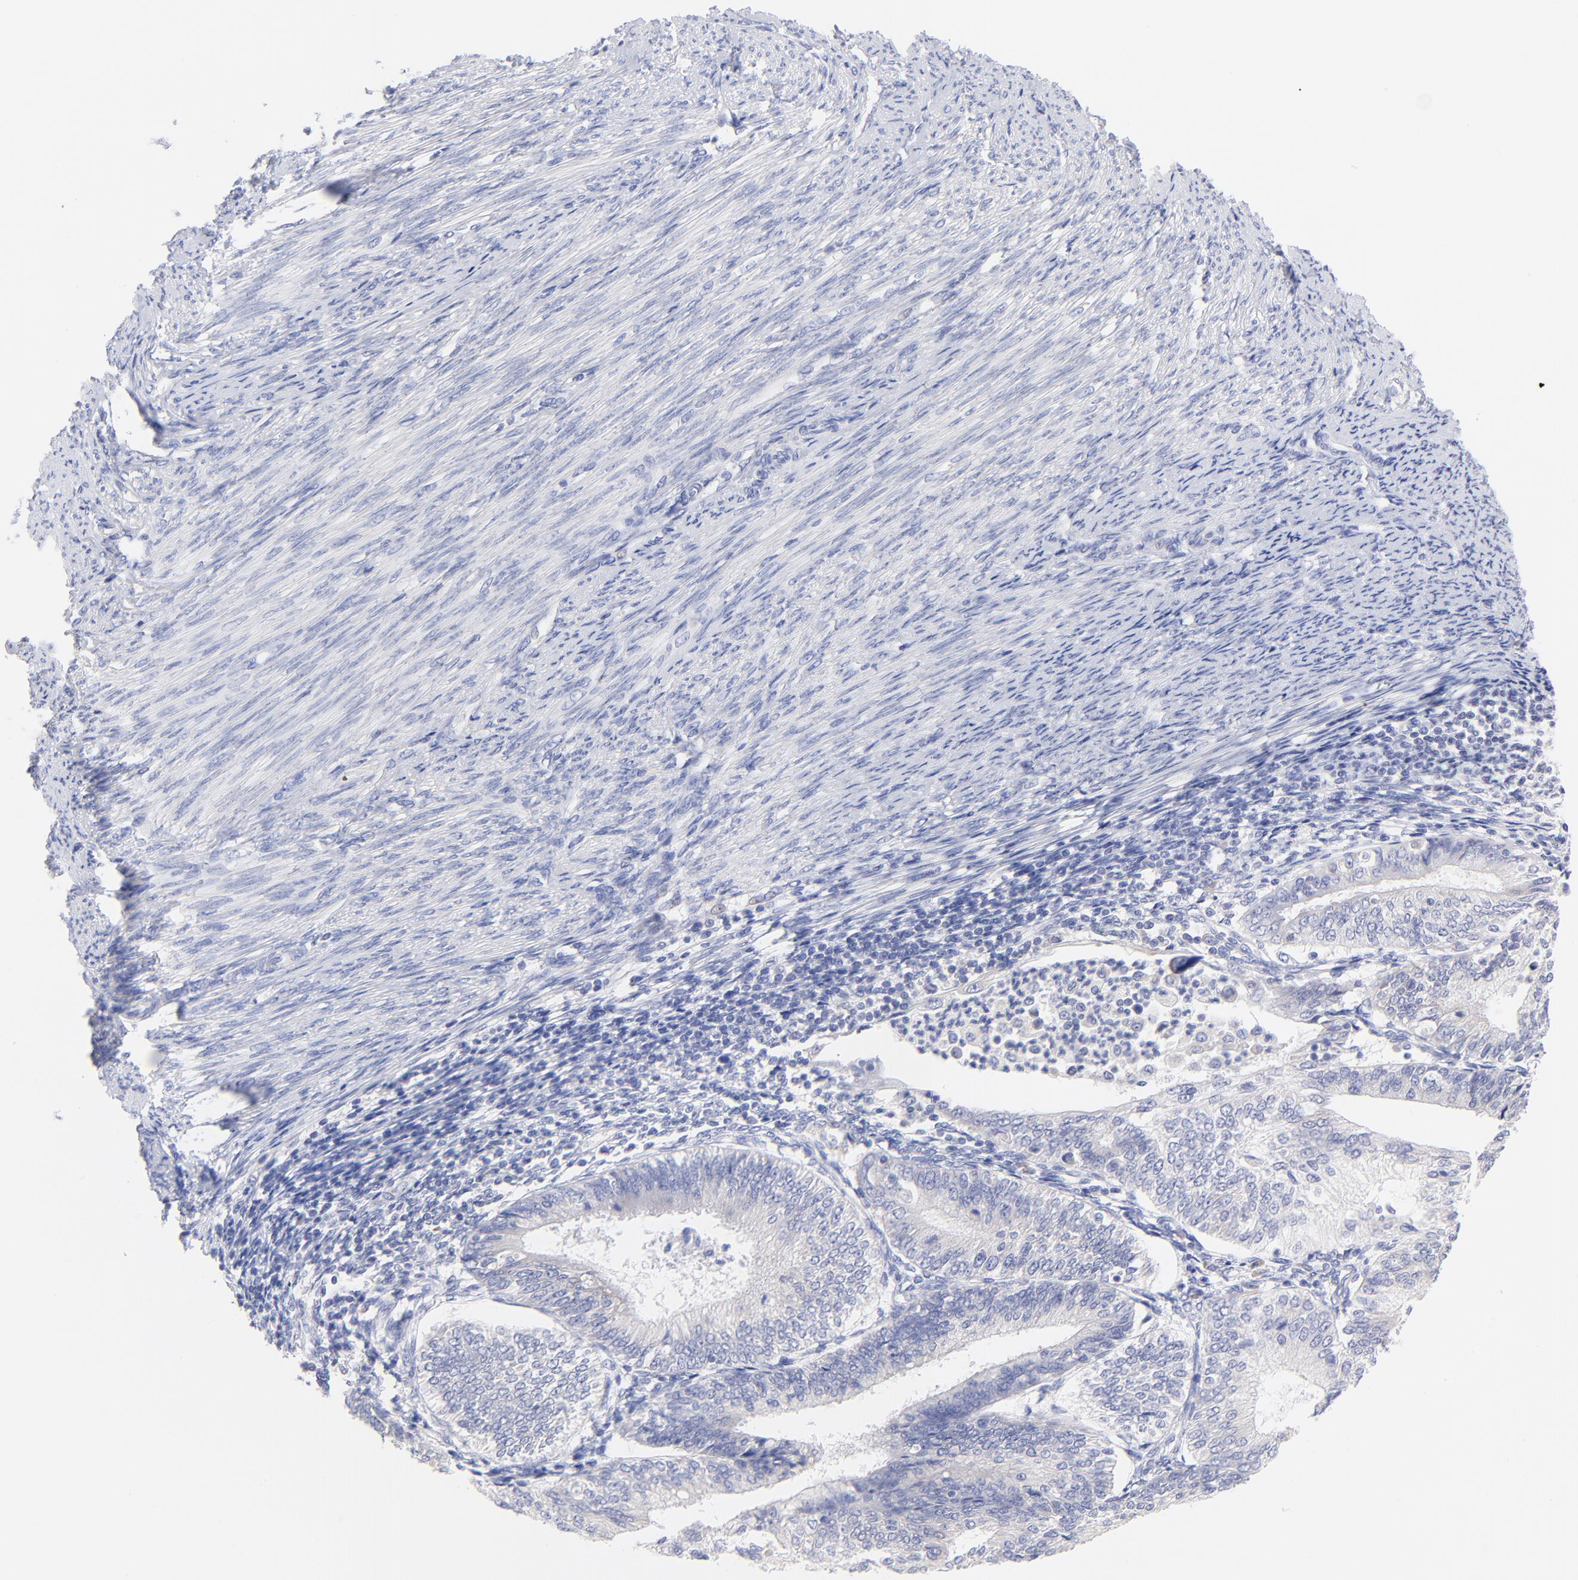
{"staining": {"intensity": "negative", "quantity": "none", "location": "none"}, "tissue": "endometrial cancer", "cell_type": "Tumor cells", "image_type": "cancer", "snomed": [{"axis": "morphology", "description": "Adenocarcinoma, NOS"}, {"axis": "topography", "description": "Endometrium"}], "caption": "There is no significant expression in tumor cells of endometrial cancer.", "gene": "EBP", "patient": {"sex": "female", "age": 55}}